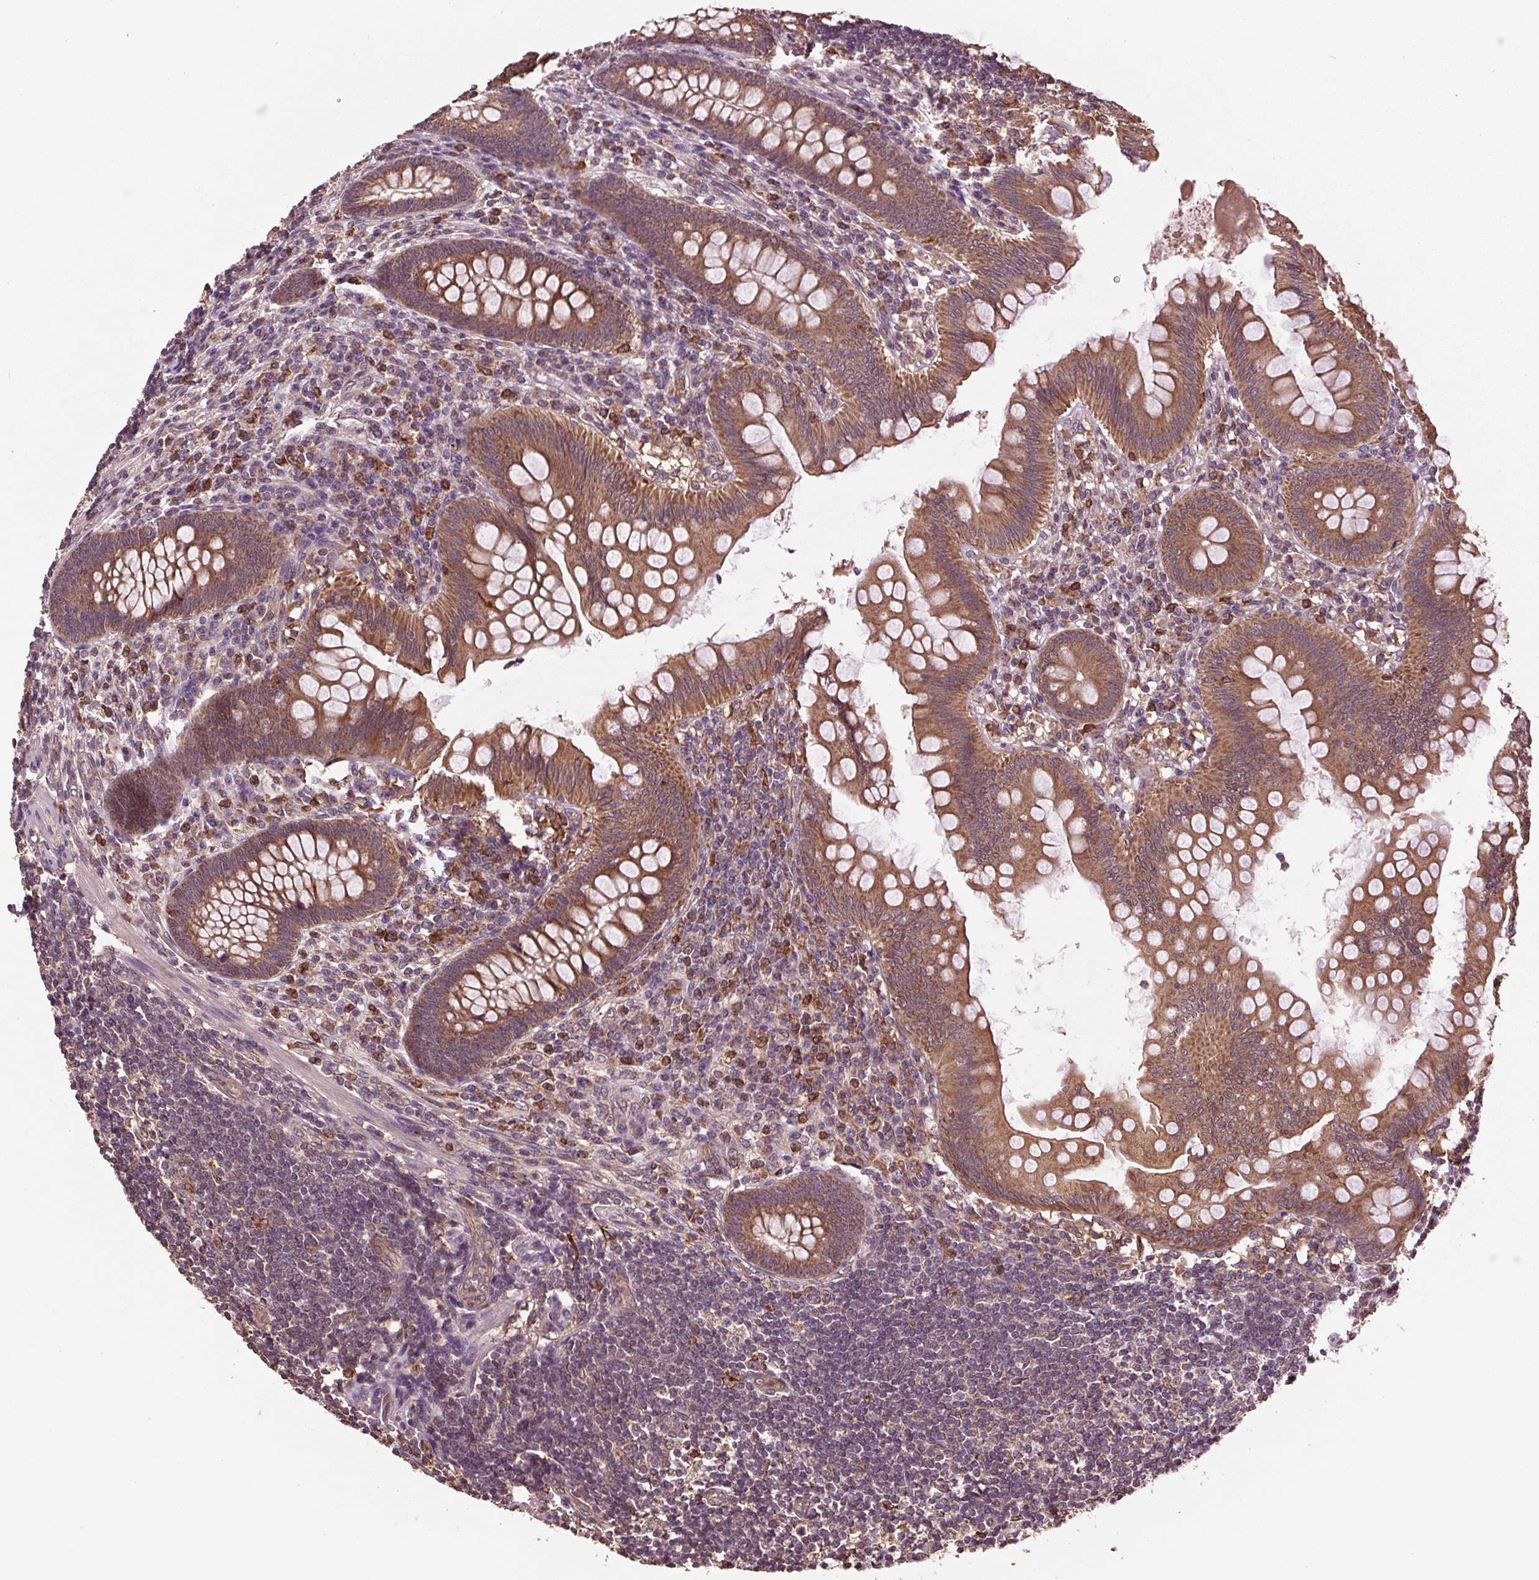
{"staining": {"intensity": "moderate", "quantity": ">75%", "location": "cytoplasmic/membranous"}, "tissue": "appendix", "cell_type": "Glandular cells", "image_type": "normal", "snomed": [{"axis": "morphology", "description": "Normal tissue, NOS"}, {"axis": "topography", "description": "Appendix"}], "caption": "An image showing moderate cytoplasmic/membranous positivity in about >75% of glandular cells in normal appendix, as visualized by brown immunohistochemical staining.", "gene": "RNPEP", "patient": {"sex": "female", "age": 57}}